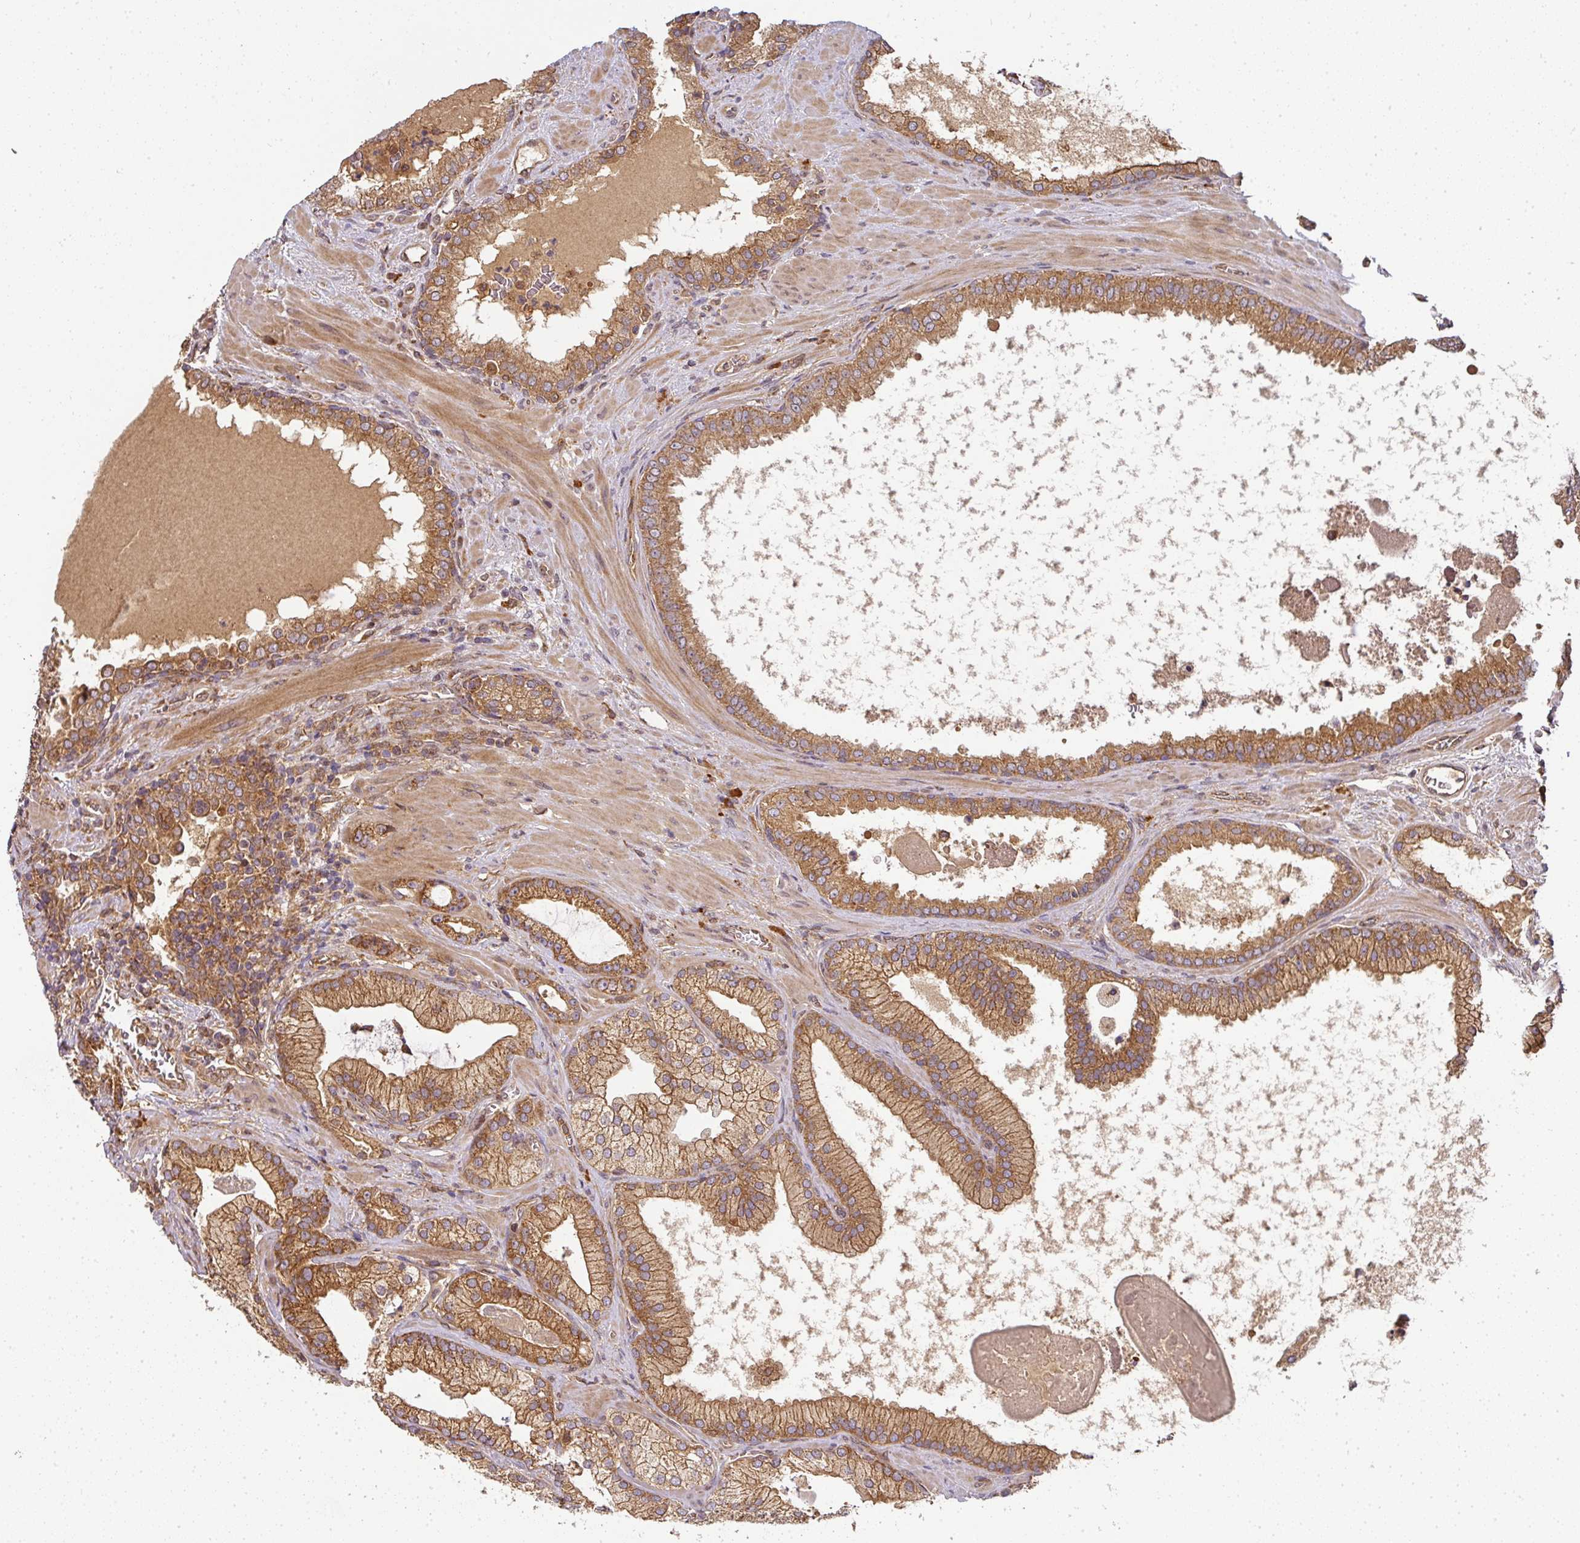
{"staining": {"intensity": "moderate", "quantity": ">75%", "location": "cytoplasmic/membranous"}, "tissue": "prostate cancer", "cell_type": "Tumor cells", "image_type": "cancer", "snomed": [{"axis": "morphology", "description": "Adenocarcinoma, High grade"}, {"axis": "topography", "description": "Prostate"}], "caption": "Immunohistochemistry (IHC) of prostate high-grade adenocarcinoma displays medium levels of moderate cytoplasmic/membranous staining in approximately >75% of tumor cells.", "gene": "MALSU1", "patient": {"sex": "male", "age": 68}}